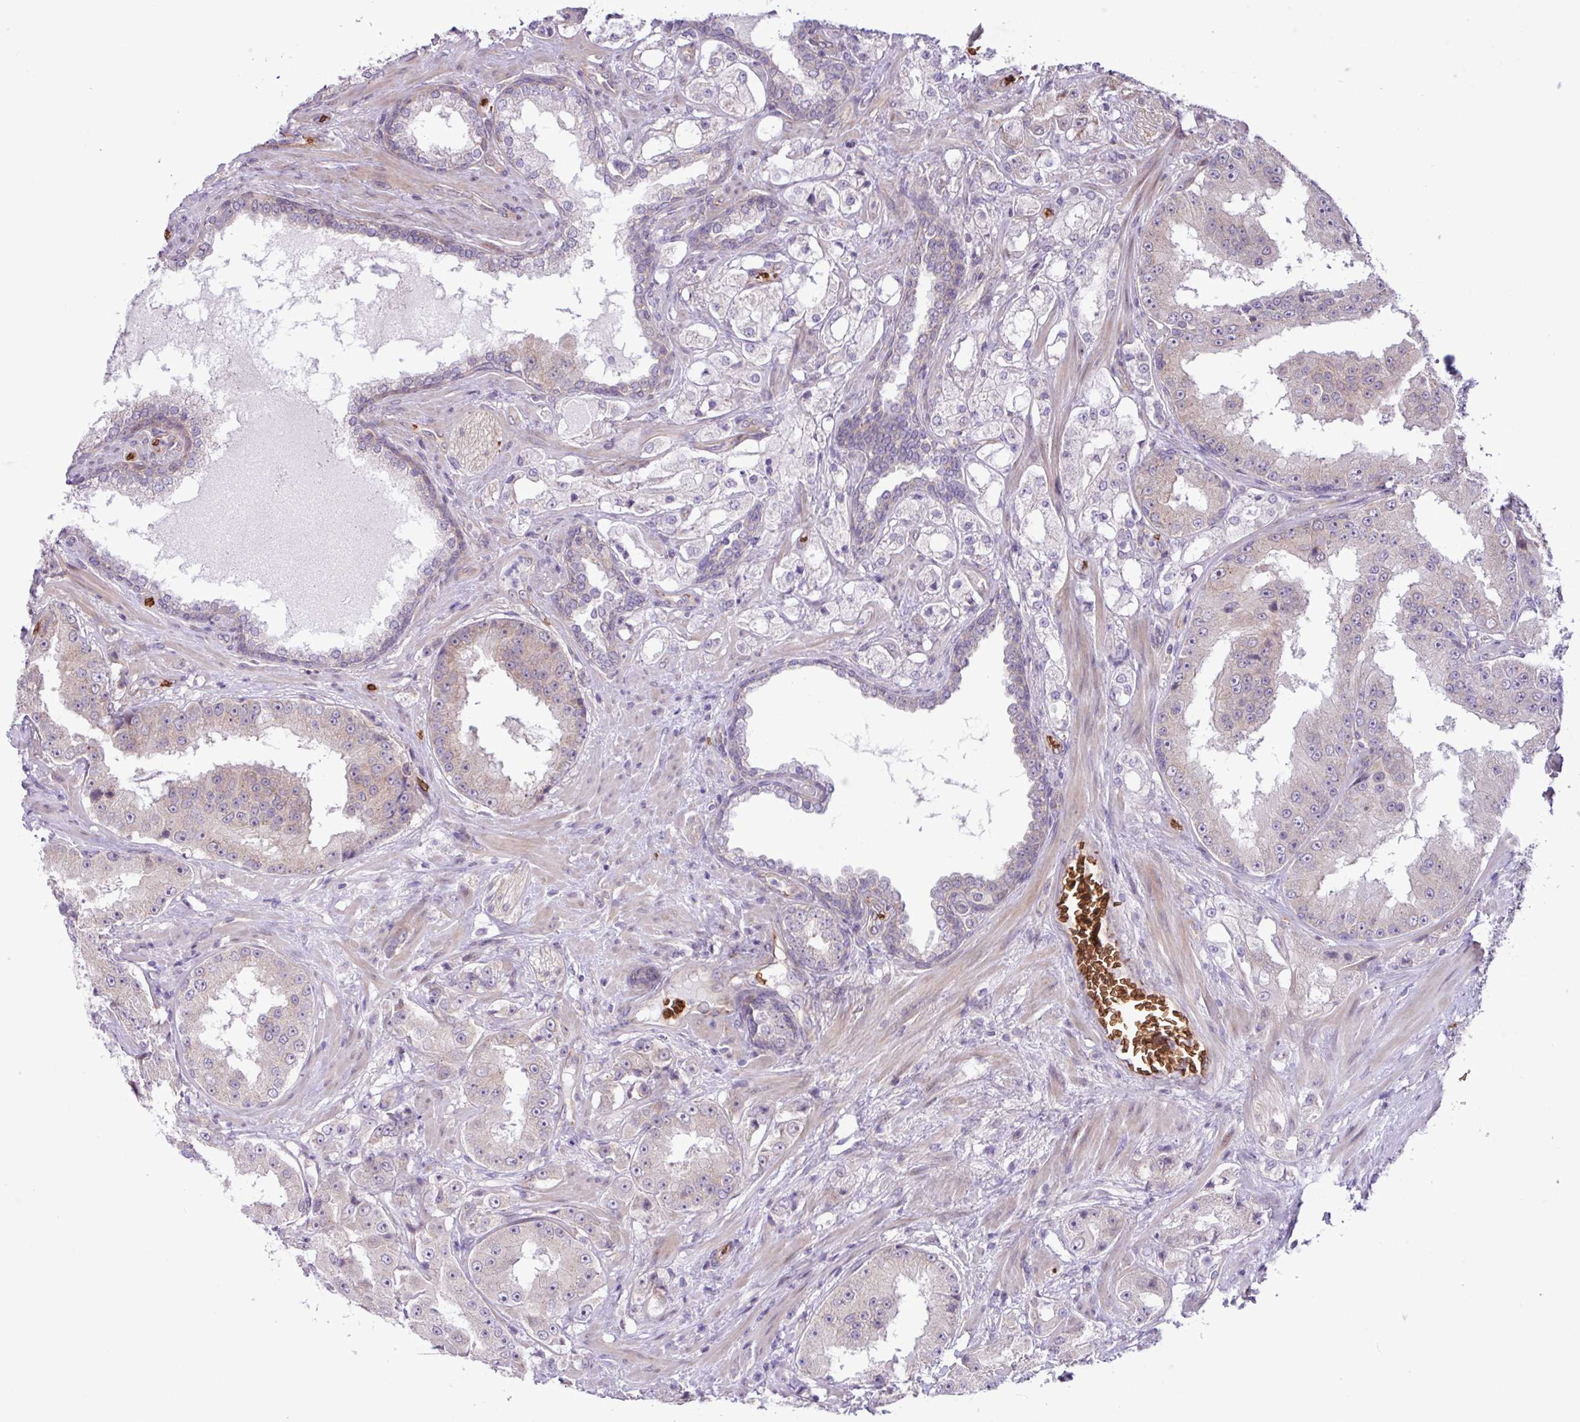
{"staining": {"intensity": "weak", "quantity": "<25%", "location": "cytoplasmic/membranous"}, "tissue": "prostate cancer", "cell_type": "Tumor cells", "image_type": "cancer", "snomed": [{"axis": "morphology", "description": "Adenocarcinoma, High grade"}, {"axis": "topography", "description": "Prostate"}], "caption": "Immunohistochemical staining of human high-grade adenocarcinoma (prostate) demonstrates no significant staining in tumor cells. The staining was performed using DAB to visualize the protein expression in brown, while the nuclei were stained in blue with hematoxylin (Magnification: 20x).", "gene": "RAD21L1", "patient": {"sex": "male", "age": 73}}